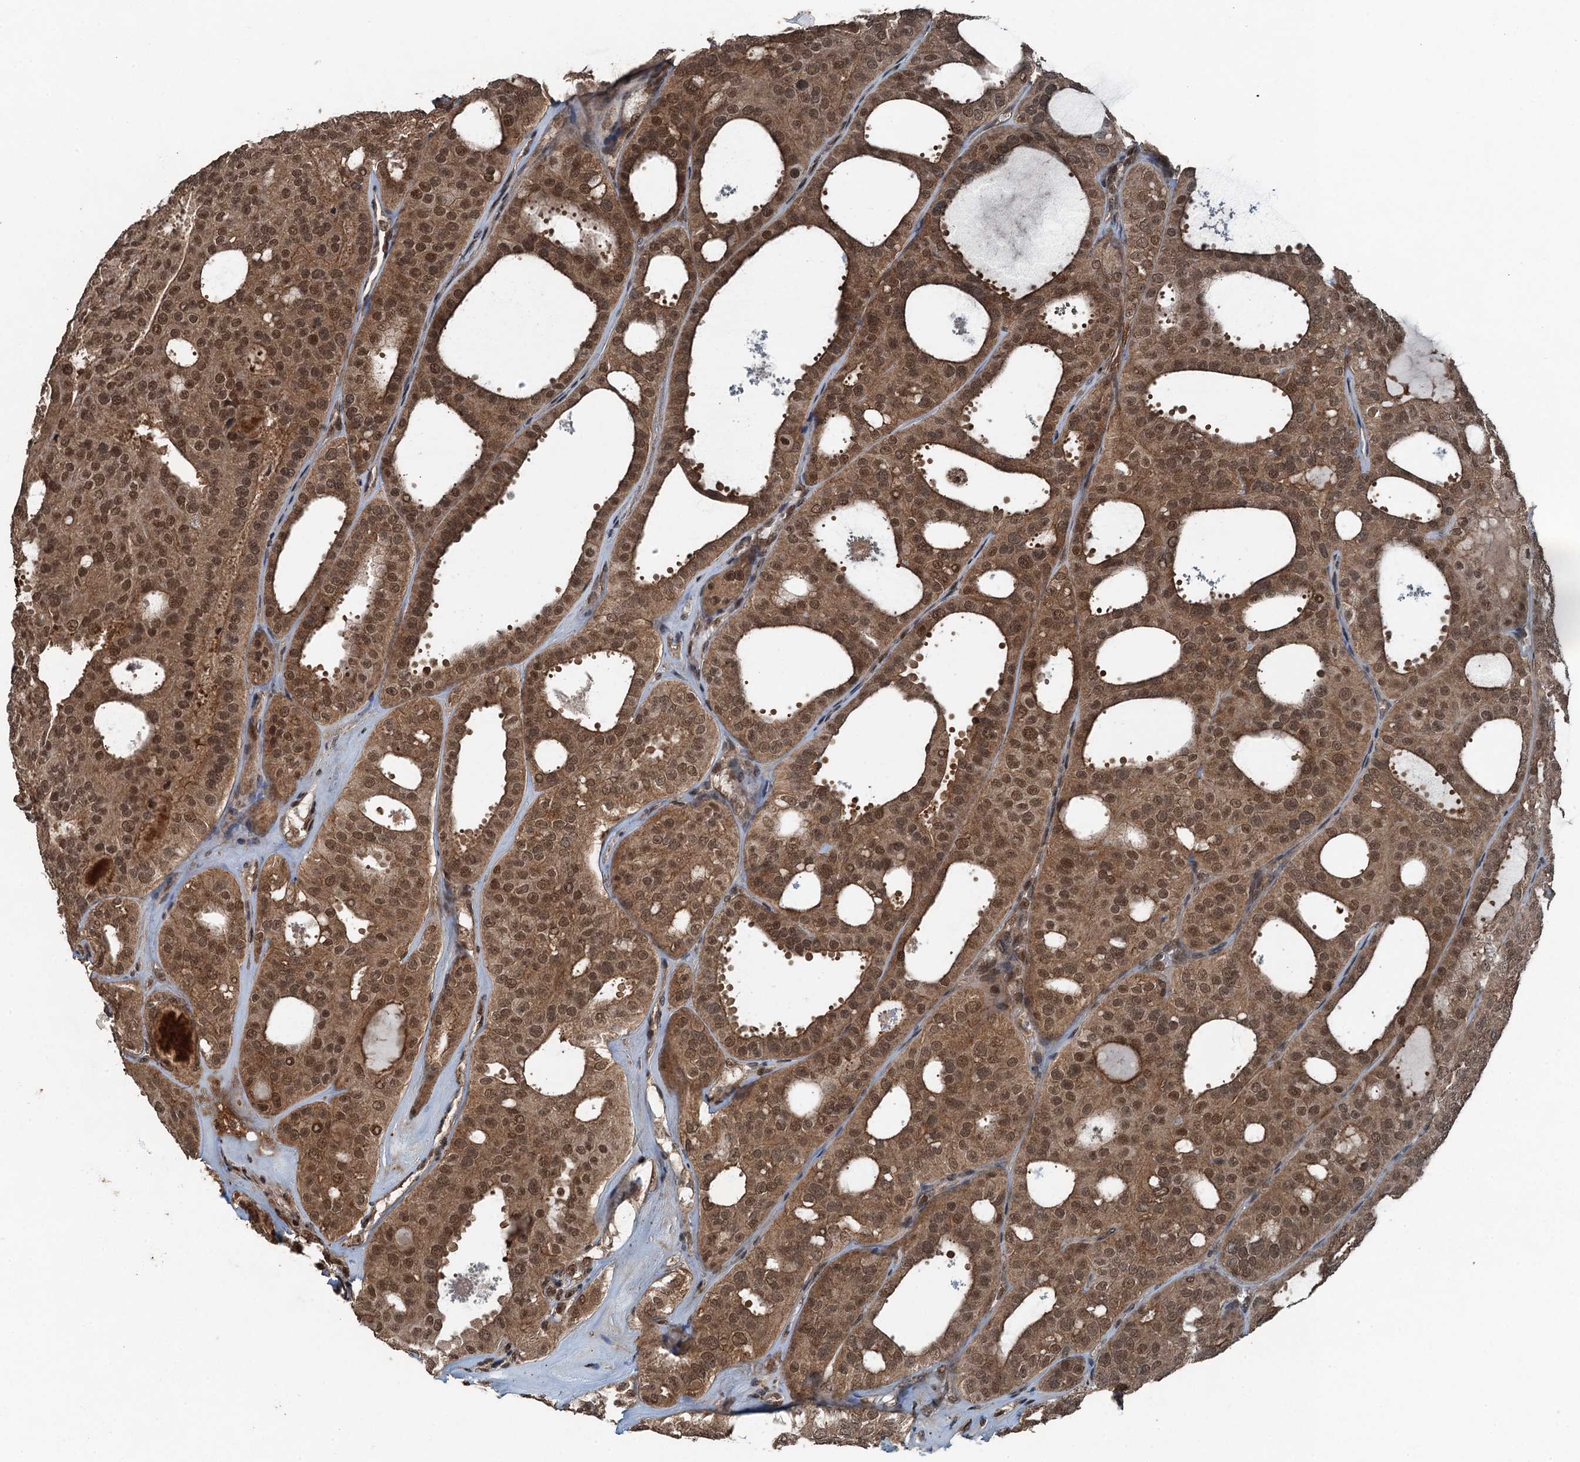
{"staining": {"intensity": "moderate", "quantity": ">75%", "location": "cytoplasmic/membranous,nuclear"}, "tissue": "thyroid cancer", "cell_type": "Tumor cells", "image_type": "cancer", "snomed": [{"axis": "morphology", "description": "Follicular adenoma carcinoma, NOS"}, {"axis": "topography", "description": "Thyroid gland"}], "caption": "Immunohistochemistry image of human thyroid cancer stained for a protein (brown), which exhibits medium levels of moderate cytoplasmic/membranous and nuclear expression in approximately >75% of tumor cells.", "gene": "UBXN6", "patient": {"sex": "male", "age": 75}}